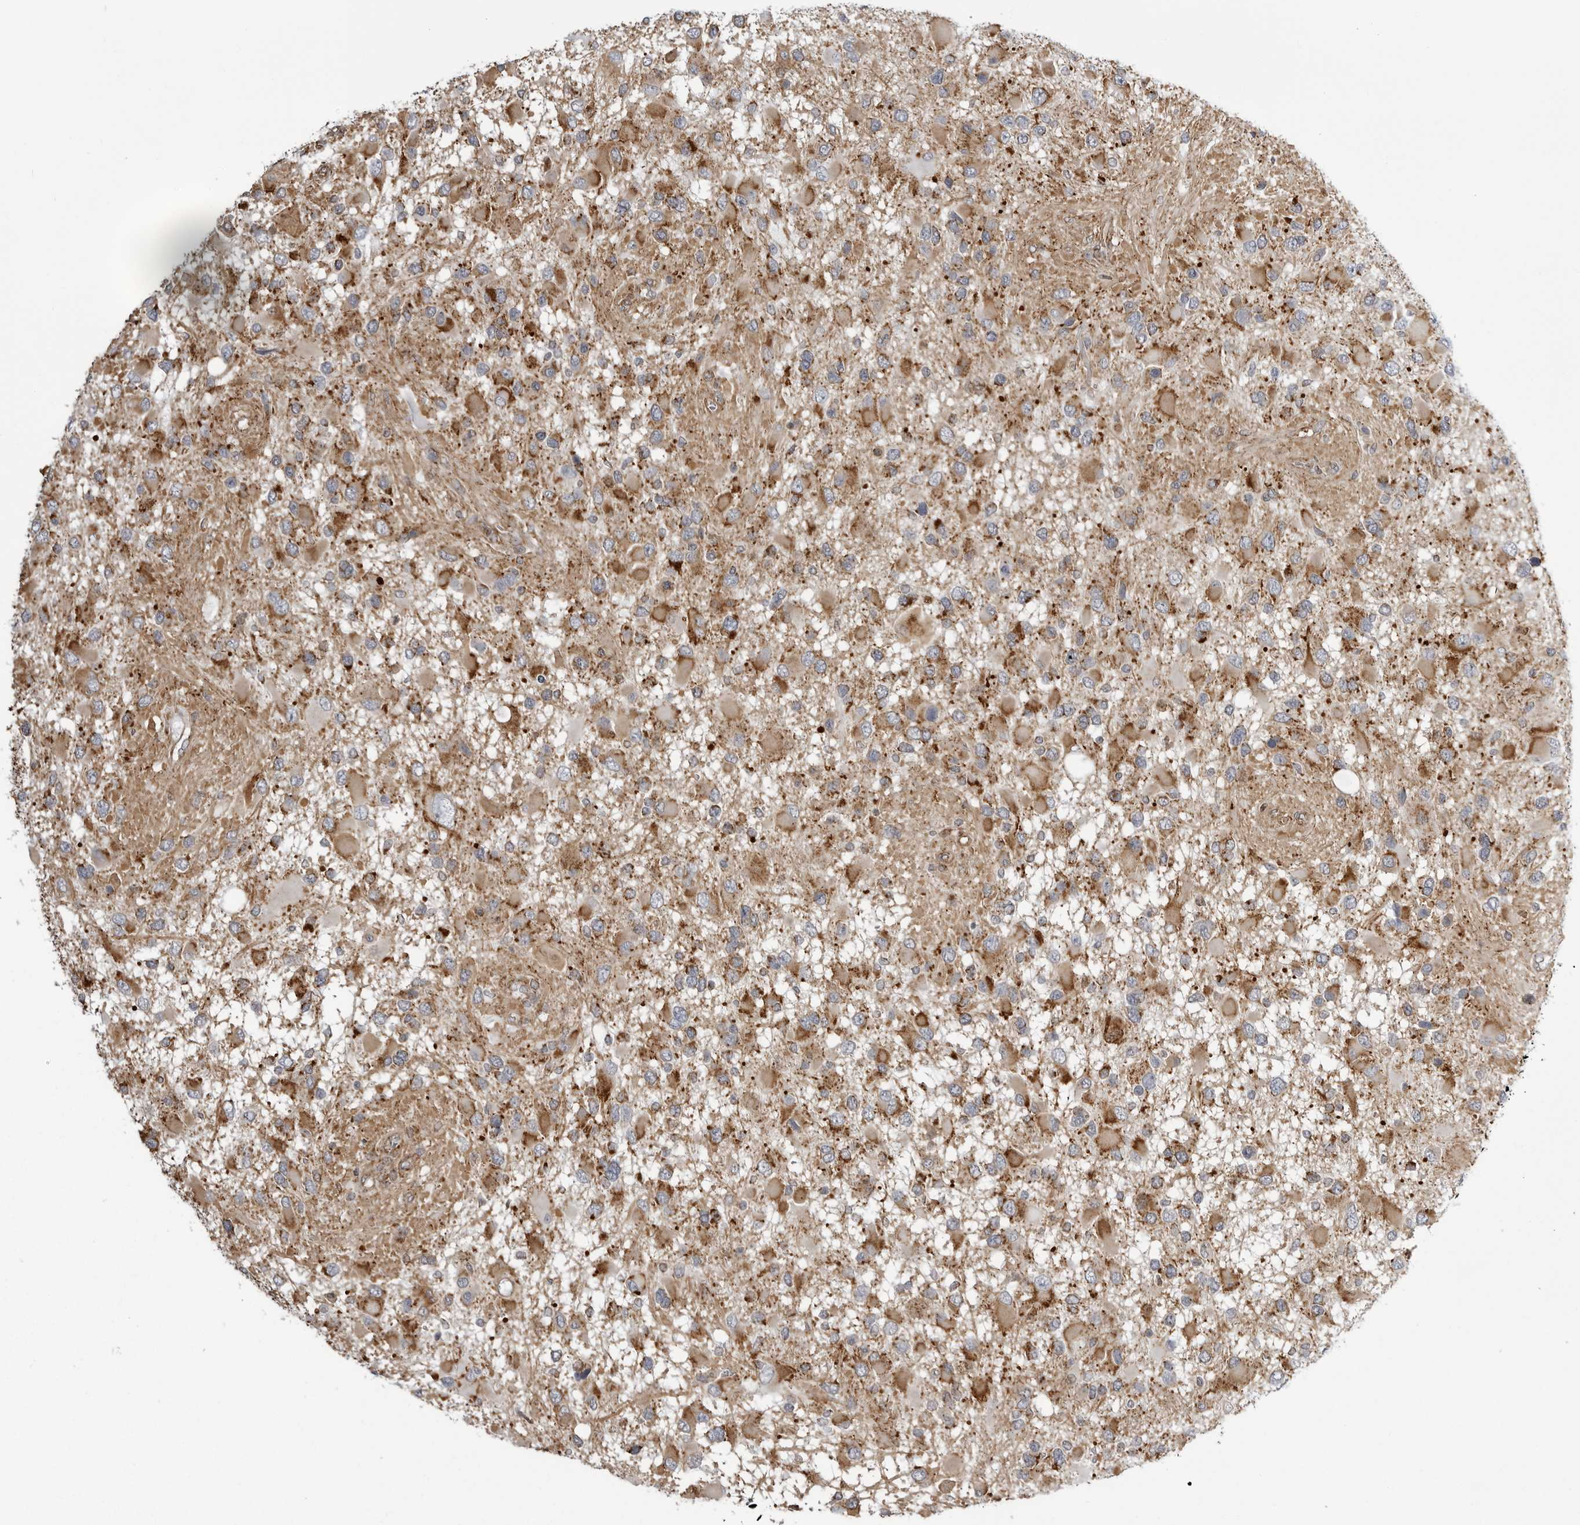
{"staining": {"intensity": "moderate", "quantity": ">75%", "location": "cytoplasmic/membranous"}, "tissue": "glioma", "cell_type": "Tumor cells", "image_type": "cancer", "snomed": [{"axis": "morphology", "description": "Glioma, malignant, High grade"}, {"axis": "topography", "description": "Brain"}], "caption": "Human glioma stained for a protein (brown) demonstrates moderate cytoplasmic/membranous positive staining in about >75% of tumor cells.", "gene": "FH", "patient": {"sex": "male", "age": 53}}